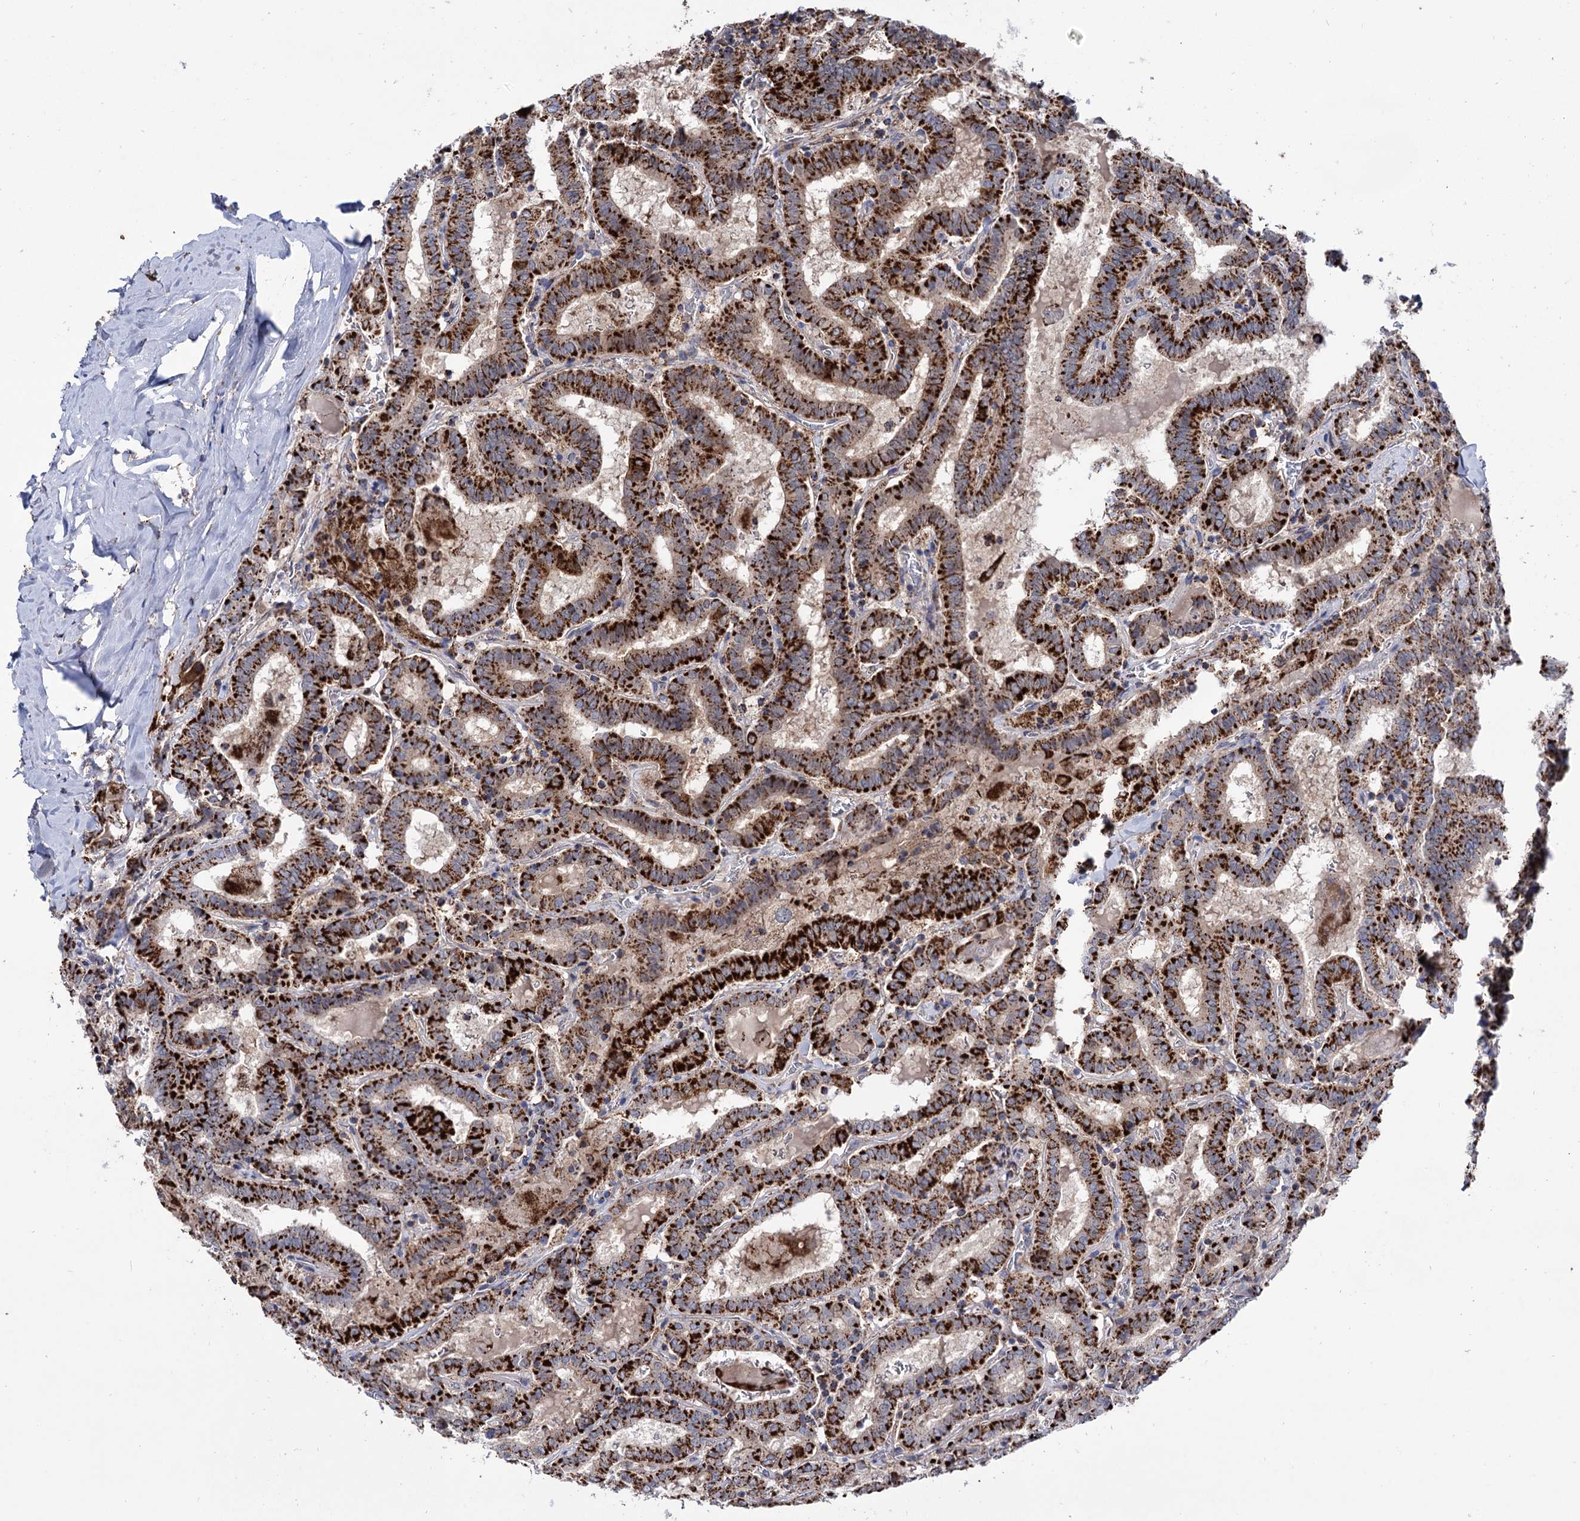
{"staining": {"intensity": "strong", "quantity": ">75%", "location": "cytoplasmic/membranous"}, "tissue": "thyroid cancer", "cell_type": "Tumor cells", "image_type": "cancer", "snomed": [{"axis": "morphology", "description": "Papillary adenocarcinoma, NOS"}, {"axis": "topography", "description": "Thyroid gland"}], "caption": "High-power microscopy captured an IHC histopathology image of thyroid cancer (papillary adenocarcinoma), revealing strong cytoplasmic/membranous positivity in approximately >75% of tumor cells. The staining was performed using DAB (3,3'-diaminobenzidine) to visualize the protein expression in brown, while the nuclei were stained in blue with hematoxylin (Magnification: 20x).", "gene": "ABHD10", "patient": {"sex": "female", "age": 72}}